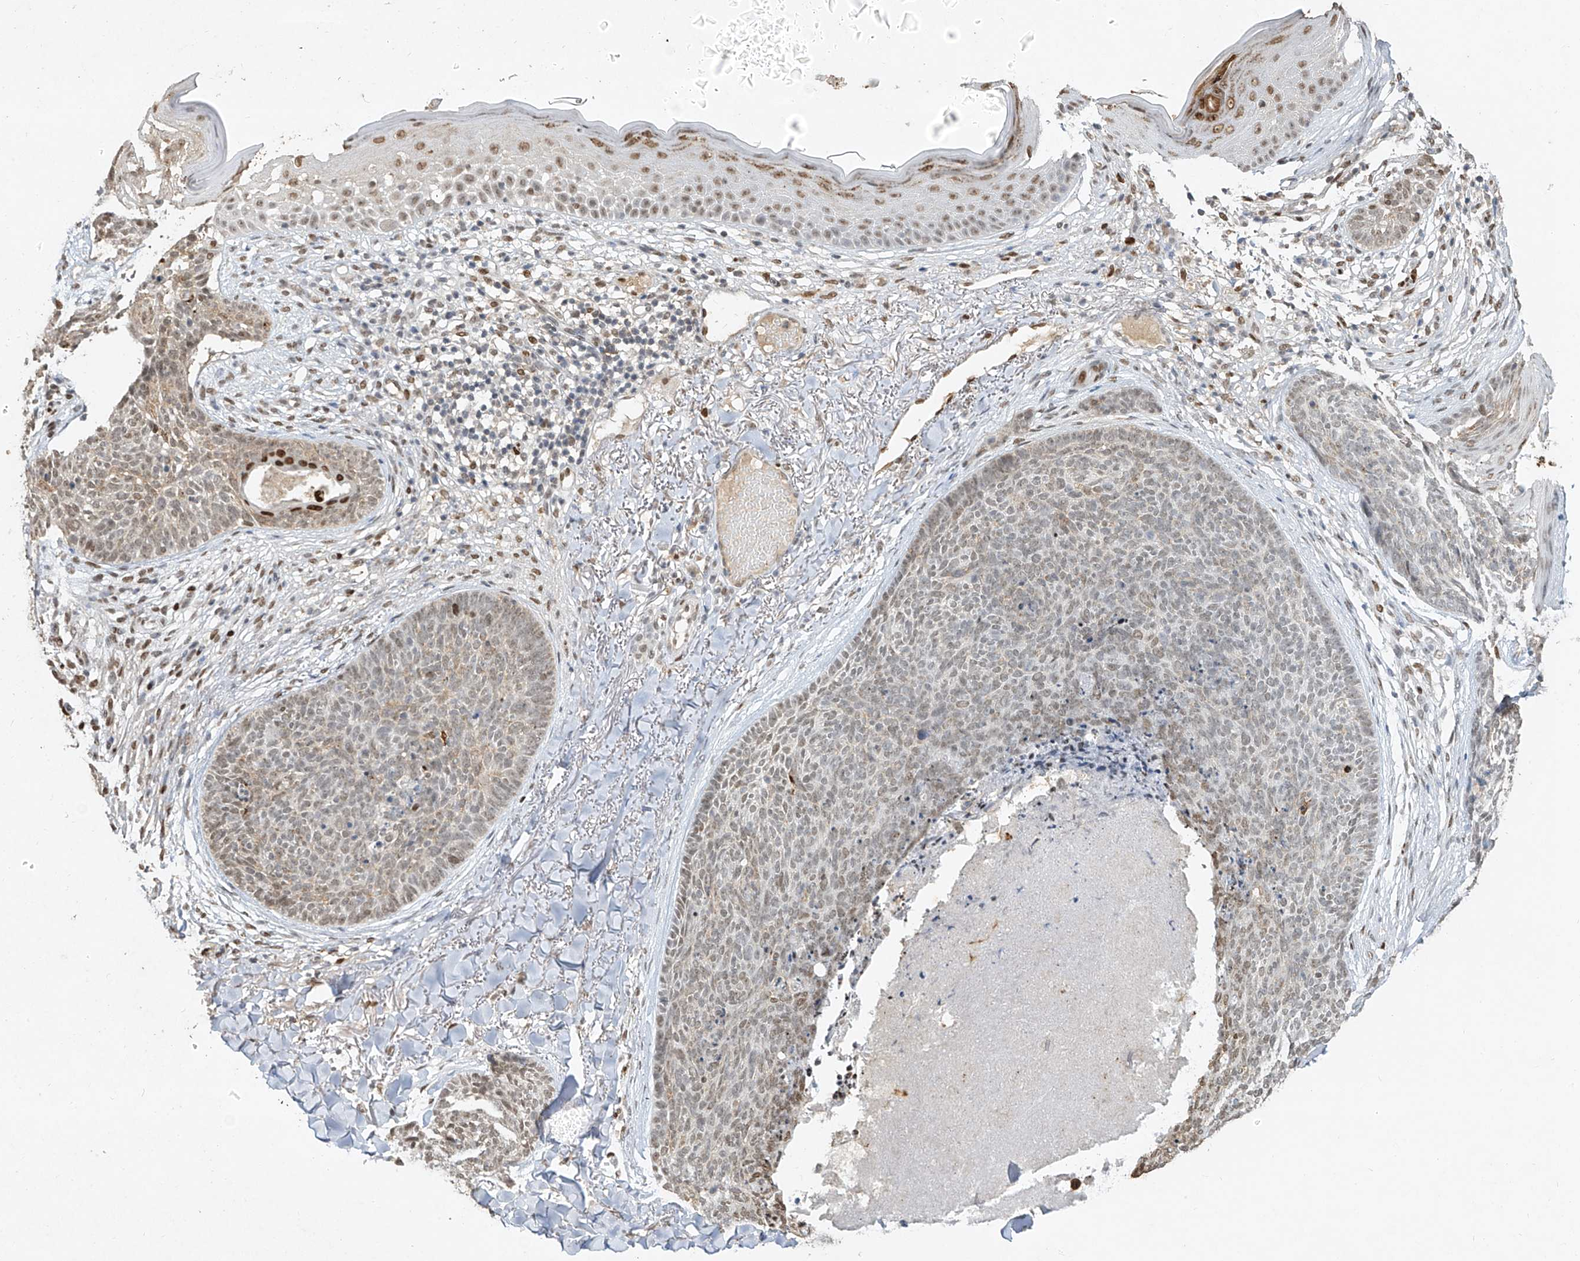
{"staining": {"intensity": "weak", "quantity": "25%-75%", "location": "nuclear"}, "tissue": "skin cancer", "cell_type": "Tumor cells", "image_type": "cancer", "snomed": [{"axis": "morphology", "description": "Basal cell carcinoma"}, {"axis": "topography", "description": "Skin"}], "caption": "A brown stain labels weak nuclear staining of a protein in skin basal cell carcinoma tumor cells.", "gene": "ATRIP", "patient": {"sex": "female", "age": 70}}